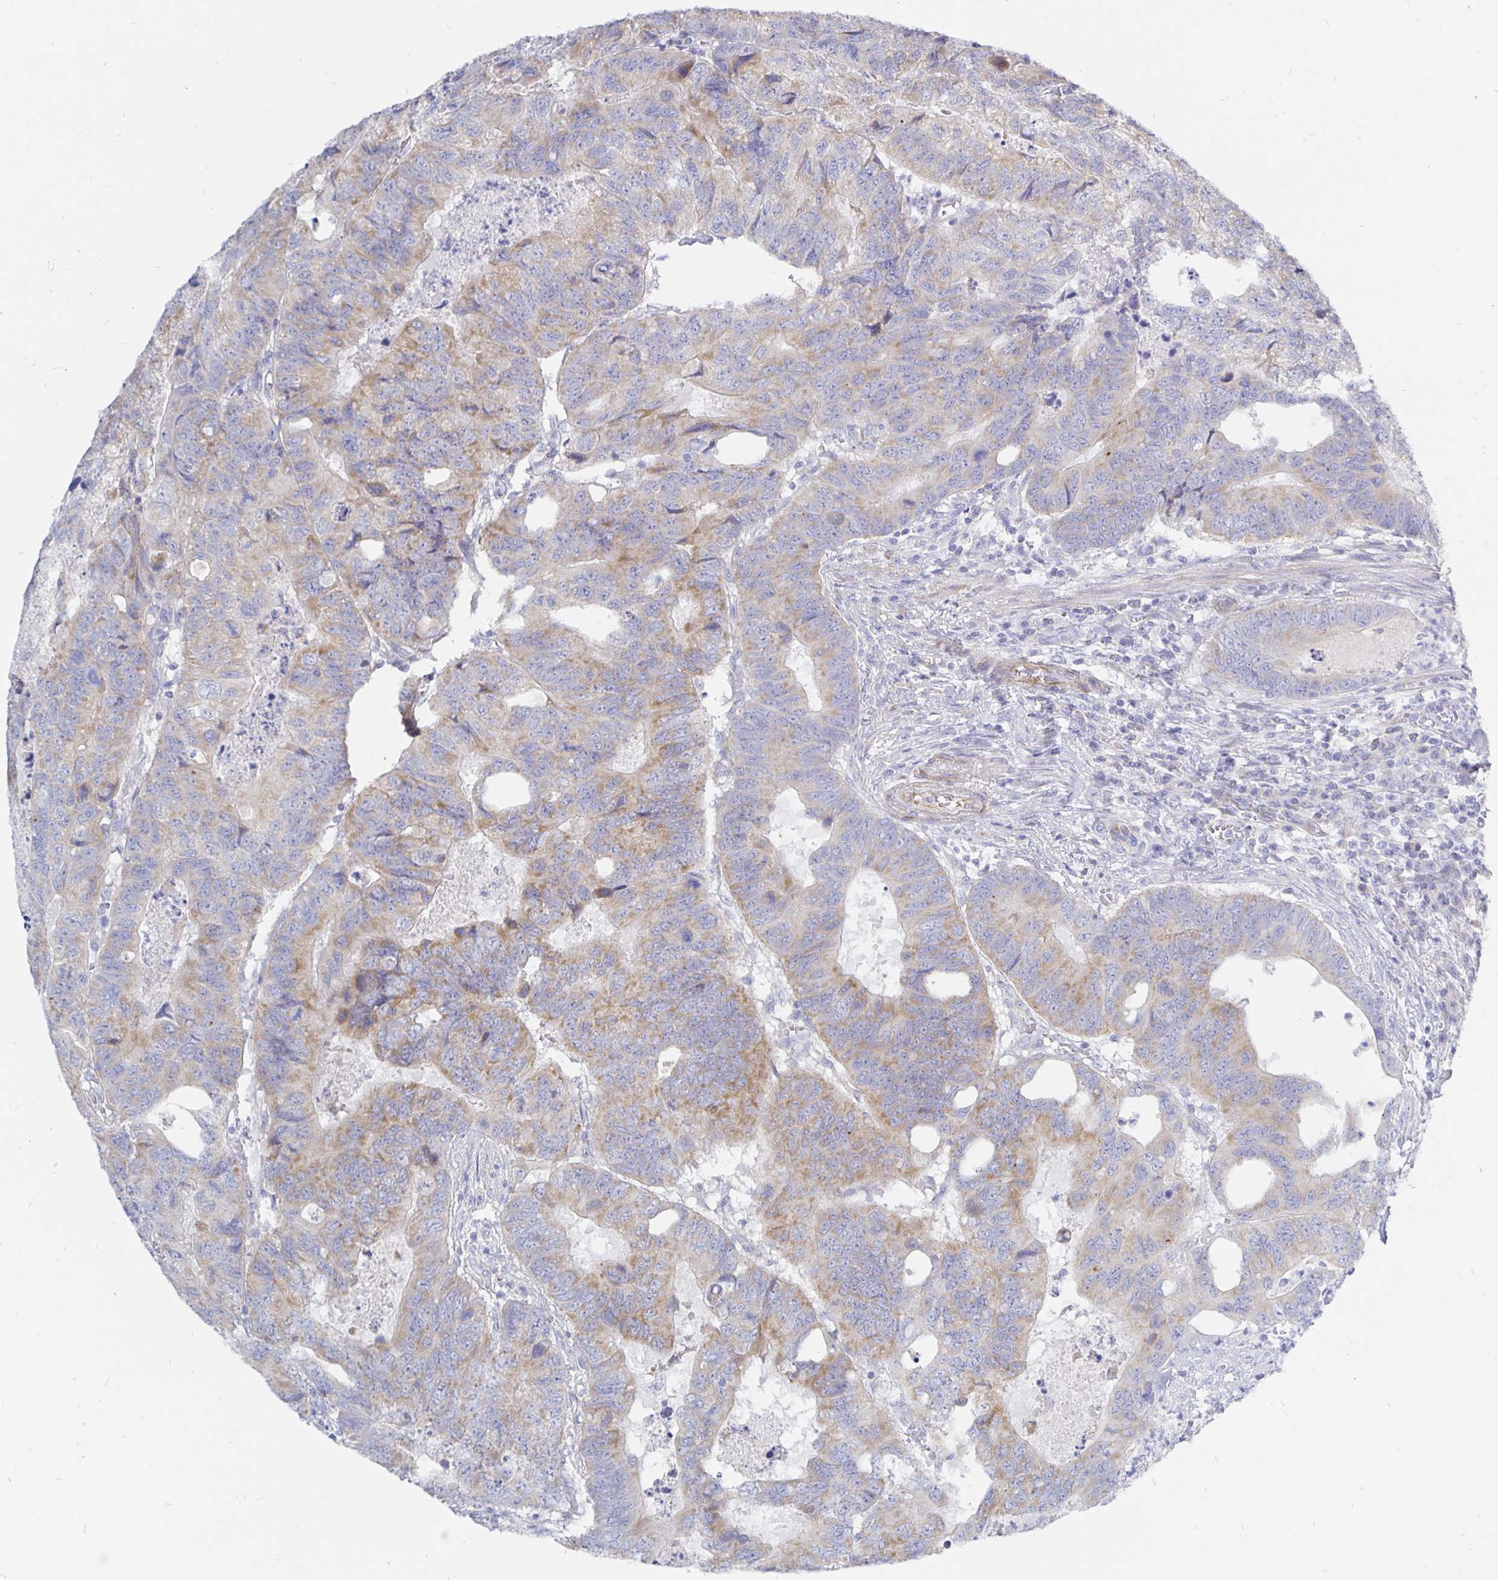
{"staining": {"intensity": "moderate", "quantity": "25%-75%", "location": "cytoplasmic/membranous"}, "tissue": "colorectal cancer", "cell_type": "Tumor cells", "image_type": "cancer", "snomed": [{"axis": "morphology", "description": "Adenocarcinoma, NOS"}, {"axis": "topography", "description": "Colon"}], "caption": "A histopathology image of colorectal adenocarcinoma stained for a protein displays moderate cytoplasmic/membranous brown staining in tumor cells. (DAB (3,3'-diaminobenzidine) IHC, brown staining for protein, blue staining for nuclei).", "gene": "COX16", "patient": {"sex": "male", "age": 62}}